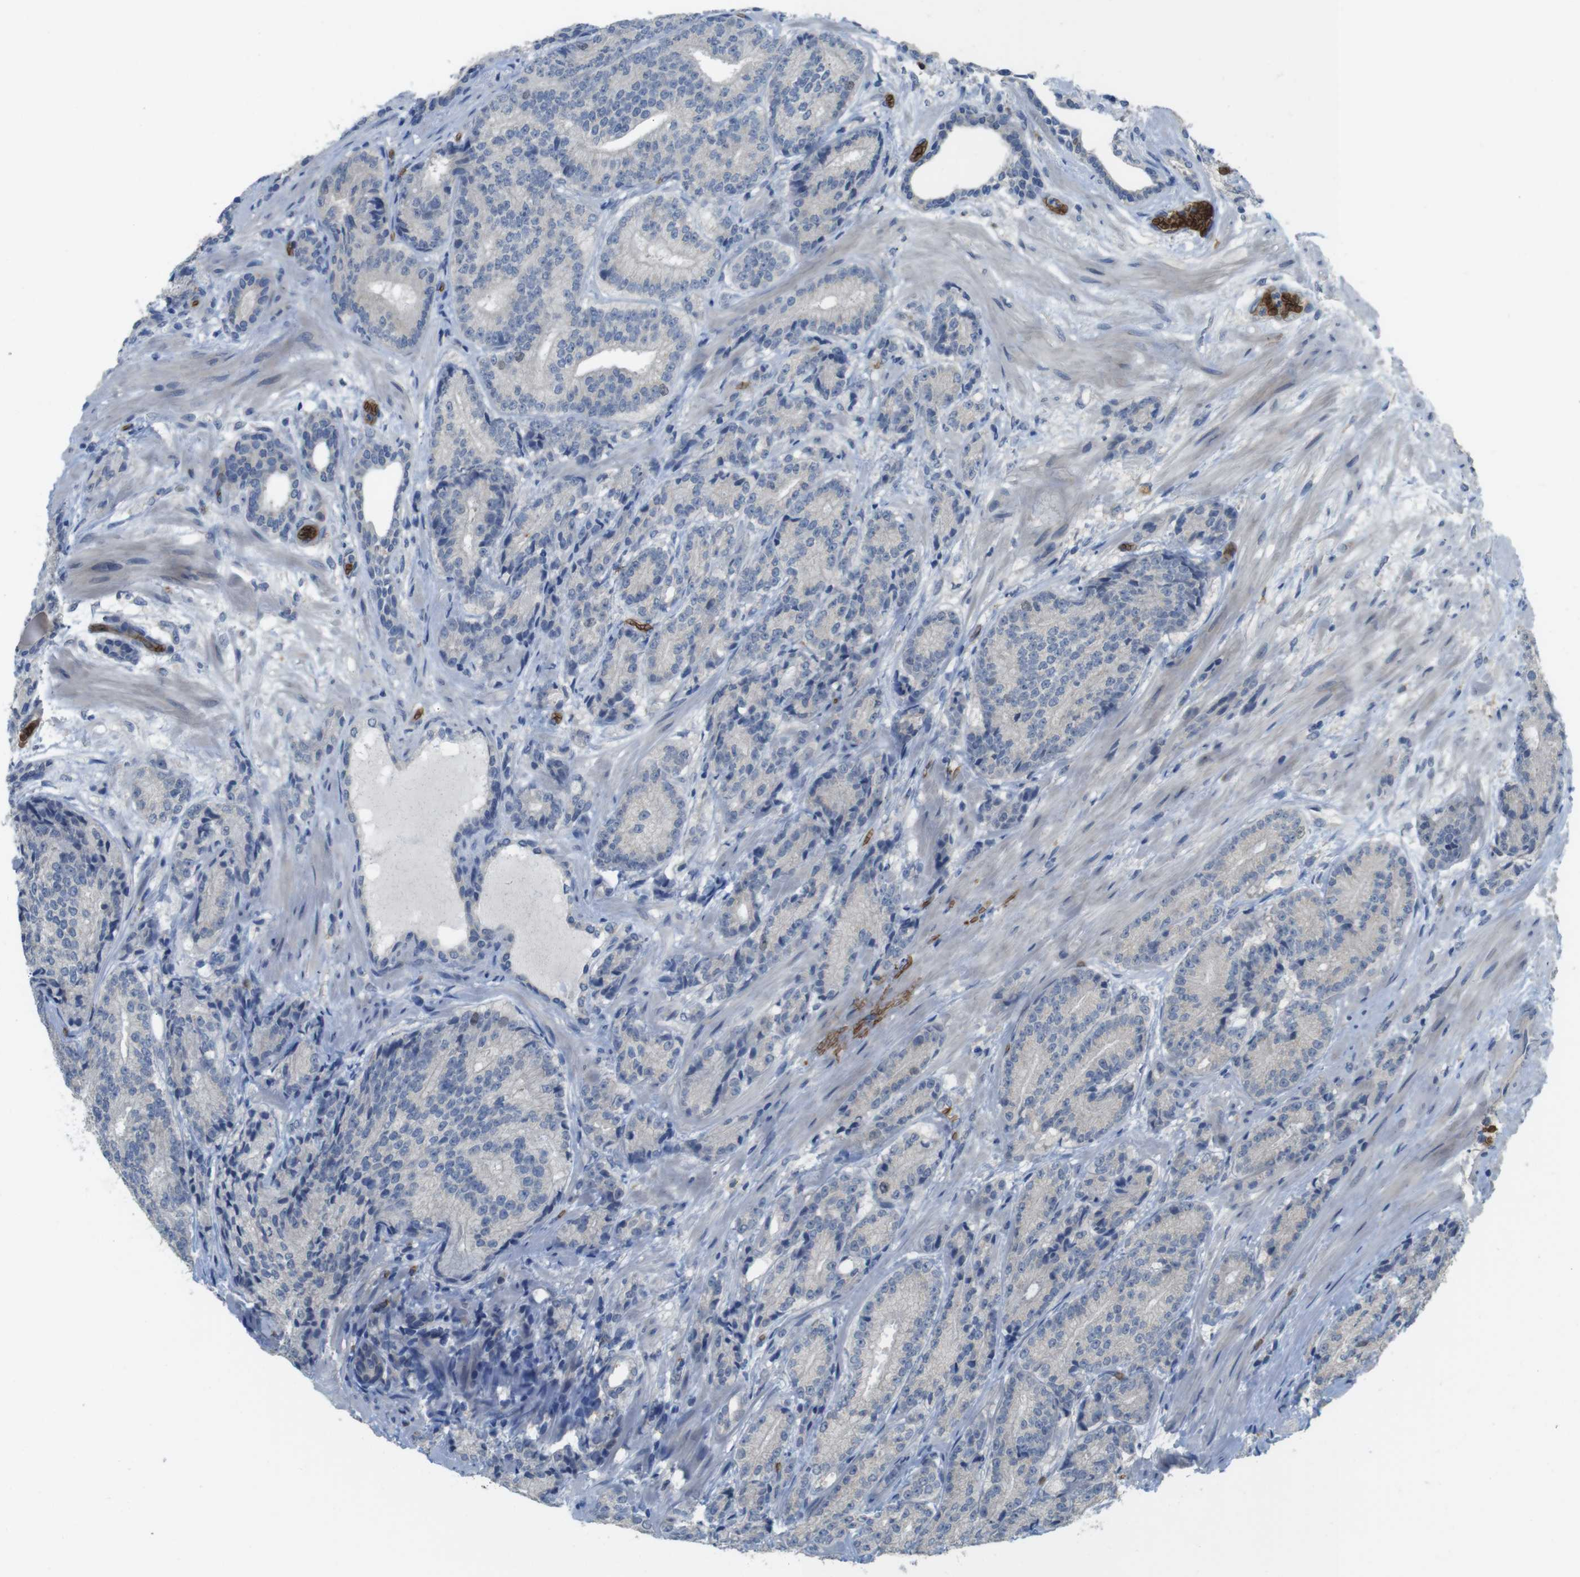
{"staining": {"intensity": "negative", "quantity": "none", "location": "none"}, "tissue": "prostate cancer", "cell_type": "Tumor cells", "image_type": "cancer", "snomed": [{"axis": "morphology", "description": "Adenocarcinoma, High grade"}, {"axis": "topography", "description": "Prostate"}], "caption": "Immunohistochemical staining of high-grade adenocarcinoma (prostate) exhibits no significant staining in tumor cells.", "gene": "GYPA", "patient": {"sex": "male", "age": 61}}